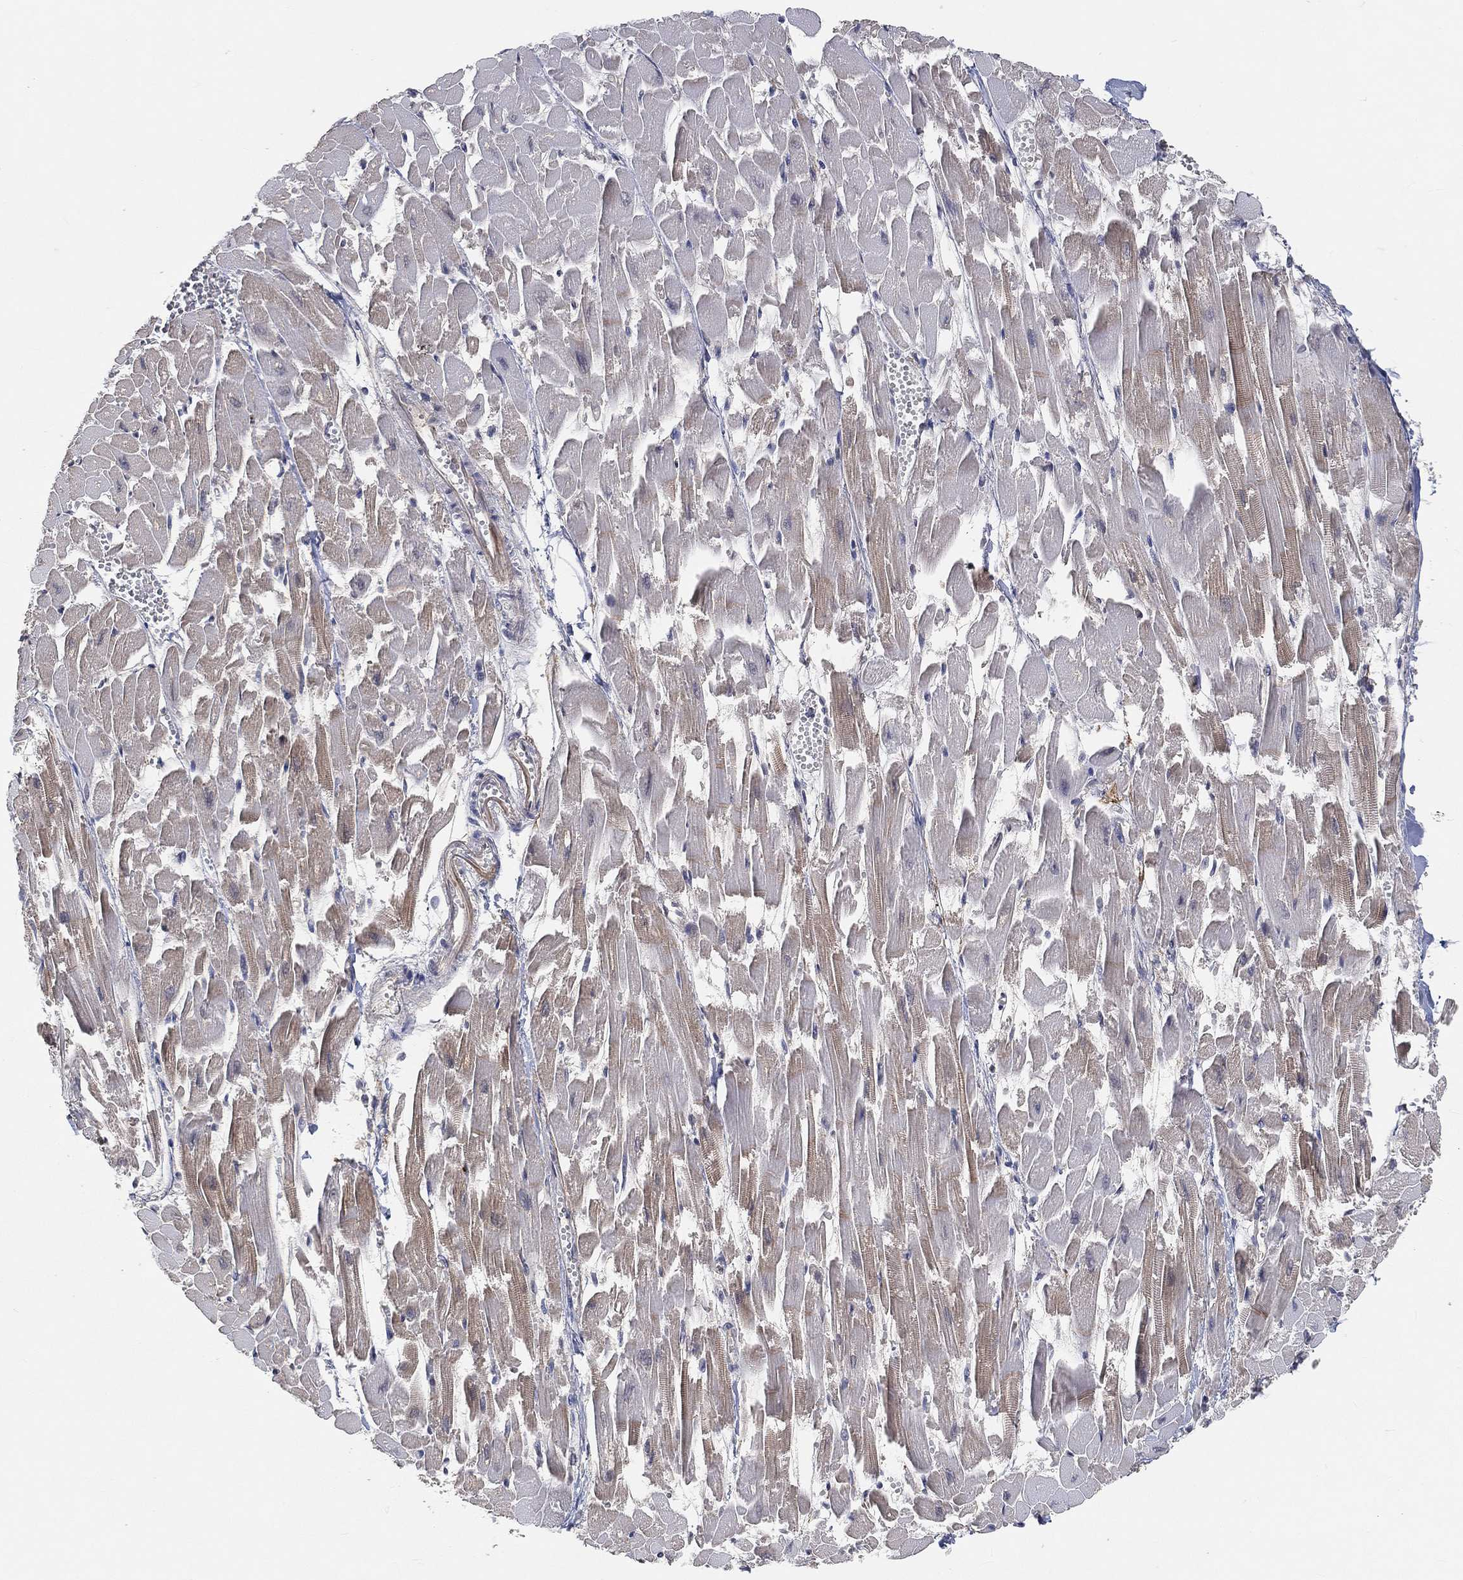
{"staining": {"intensity": "moderate", "quantity": "<25%", "location": "cytoplasmic/membranous"}, "tissue": "heart muscle", "cell_type": "Cardiomyocytes", "image_type": "normal", "snomed": [{"axis": "morphology", "description": "Normal tissue, NOS"}, {"axis": "topography", "description": "Heart"}], "caption": "IHC of unremarkable heart muscle exhibits low levels of moderate cytoplasmic/membranous staining in about <25% of cardiomyocytes.", "gene": "MAPK1", "patient": {"sex": "female", "age": 52}}